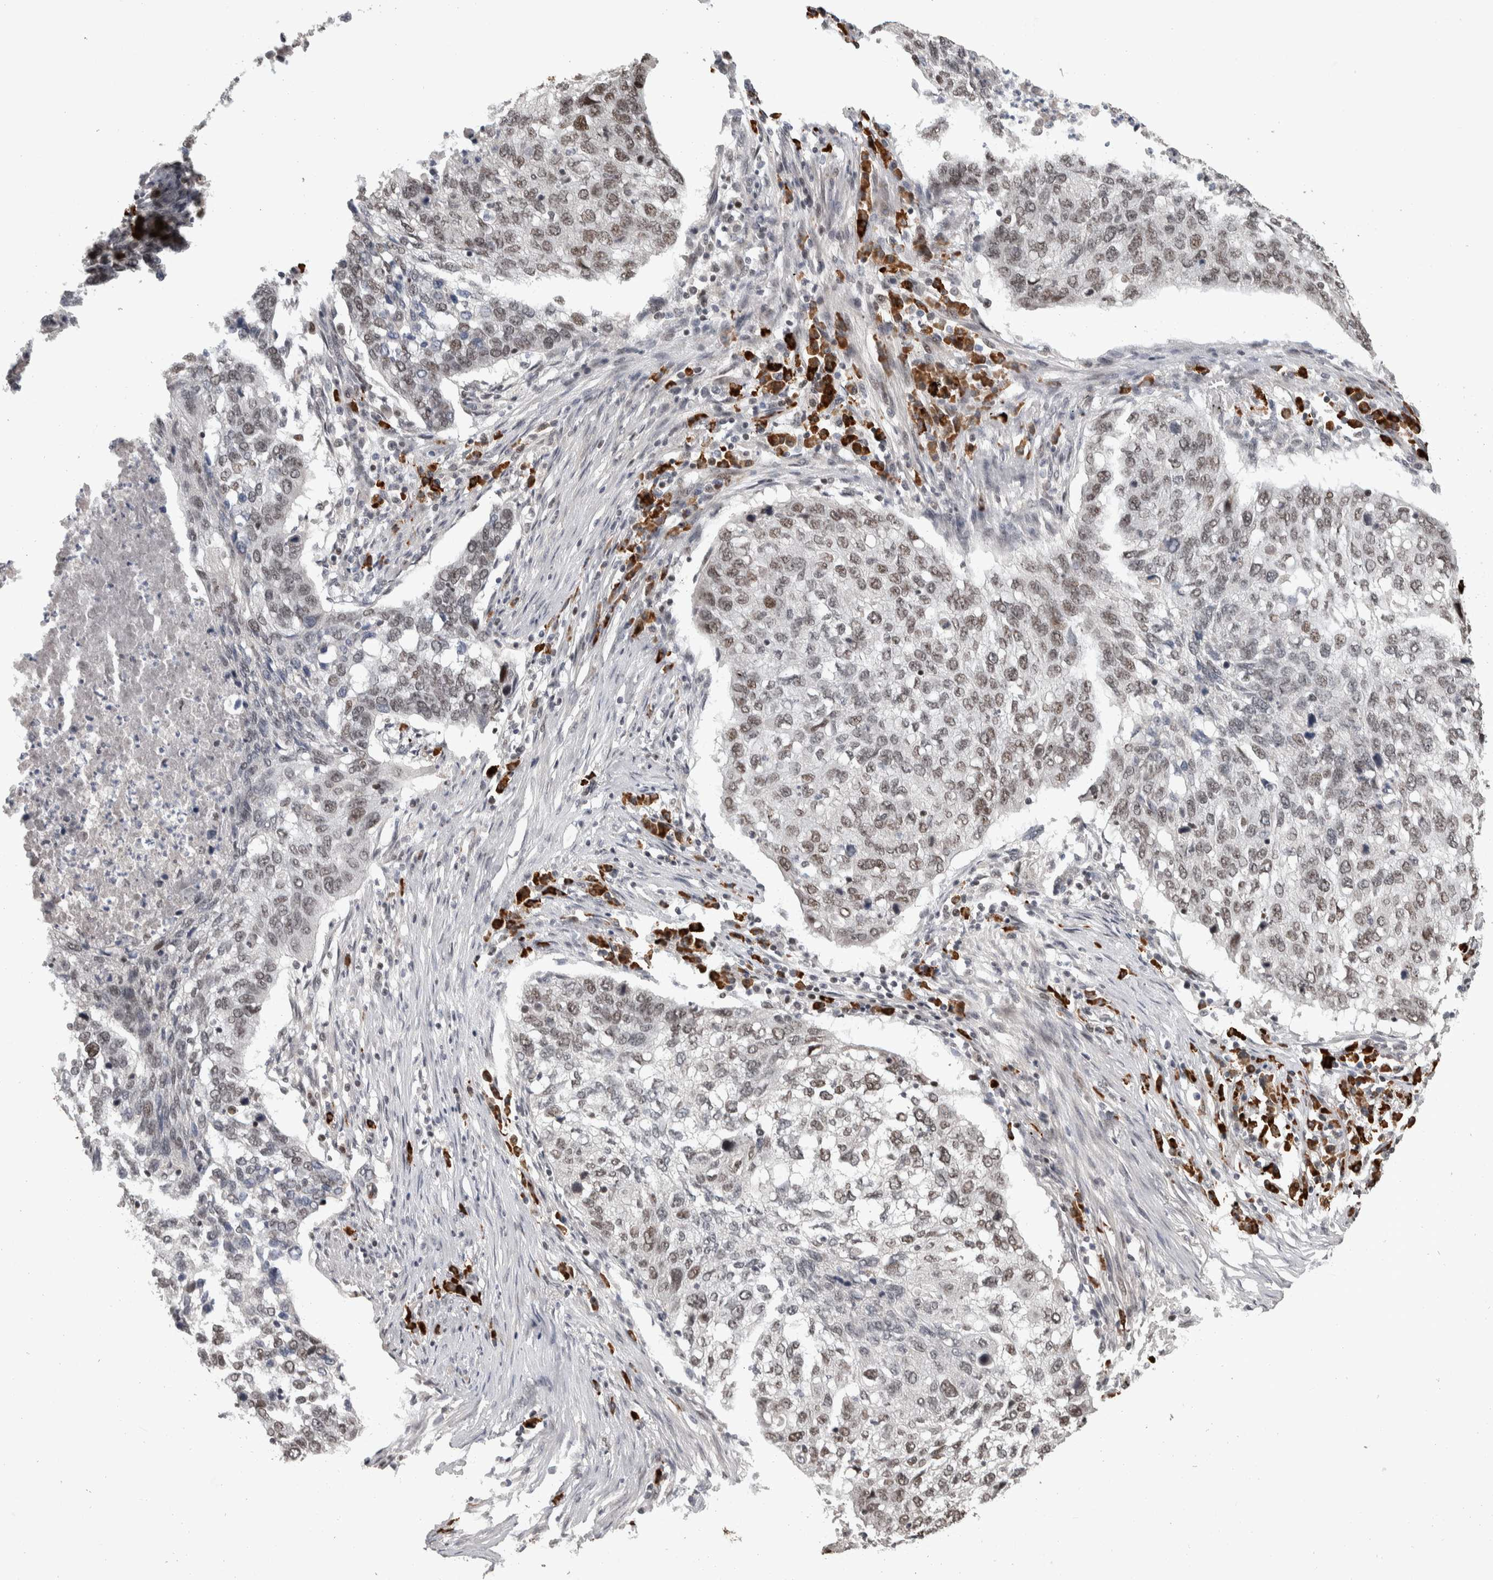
{"staining": {"intensity": "weak", "quantity": "25%-75%", "location": "nuclear"}, "tissue": "lung cancer", "cell_type": "Tumor cells", "image_type": "cancer", "snomed": [{"axis": "morphology", "description": "Squamous cell carcinoma, NOS"}, {"axis": "topography", "description": "Lung"}], "caption": "An immunohistochemistry (IHC) photomicrograph of neoplastic tissue is shown. Protein staining in brown highlights weak nuclear positivity in lung squamous cell carcinoma within tumor cells.", "gene": "ZNF592", "patient": {"sex": "female", "age": 63}}